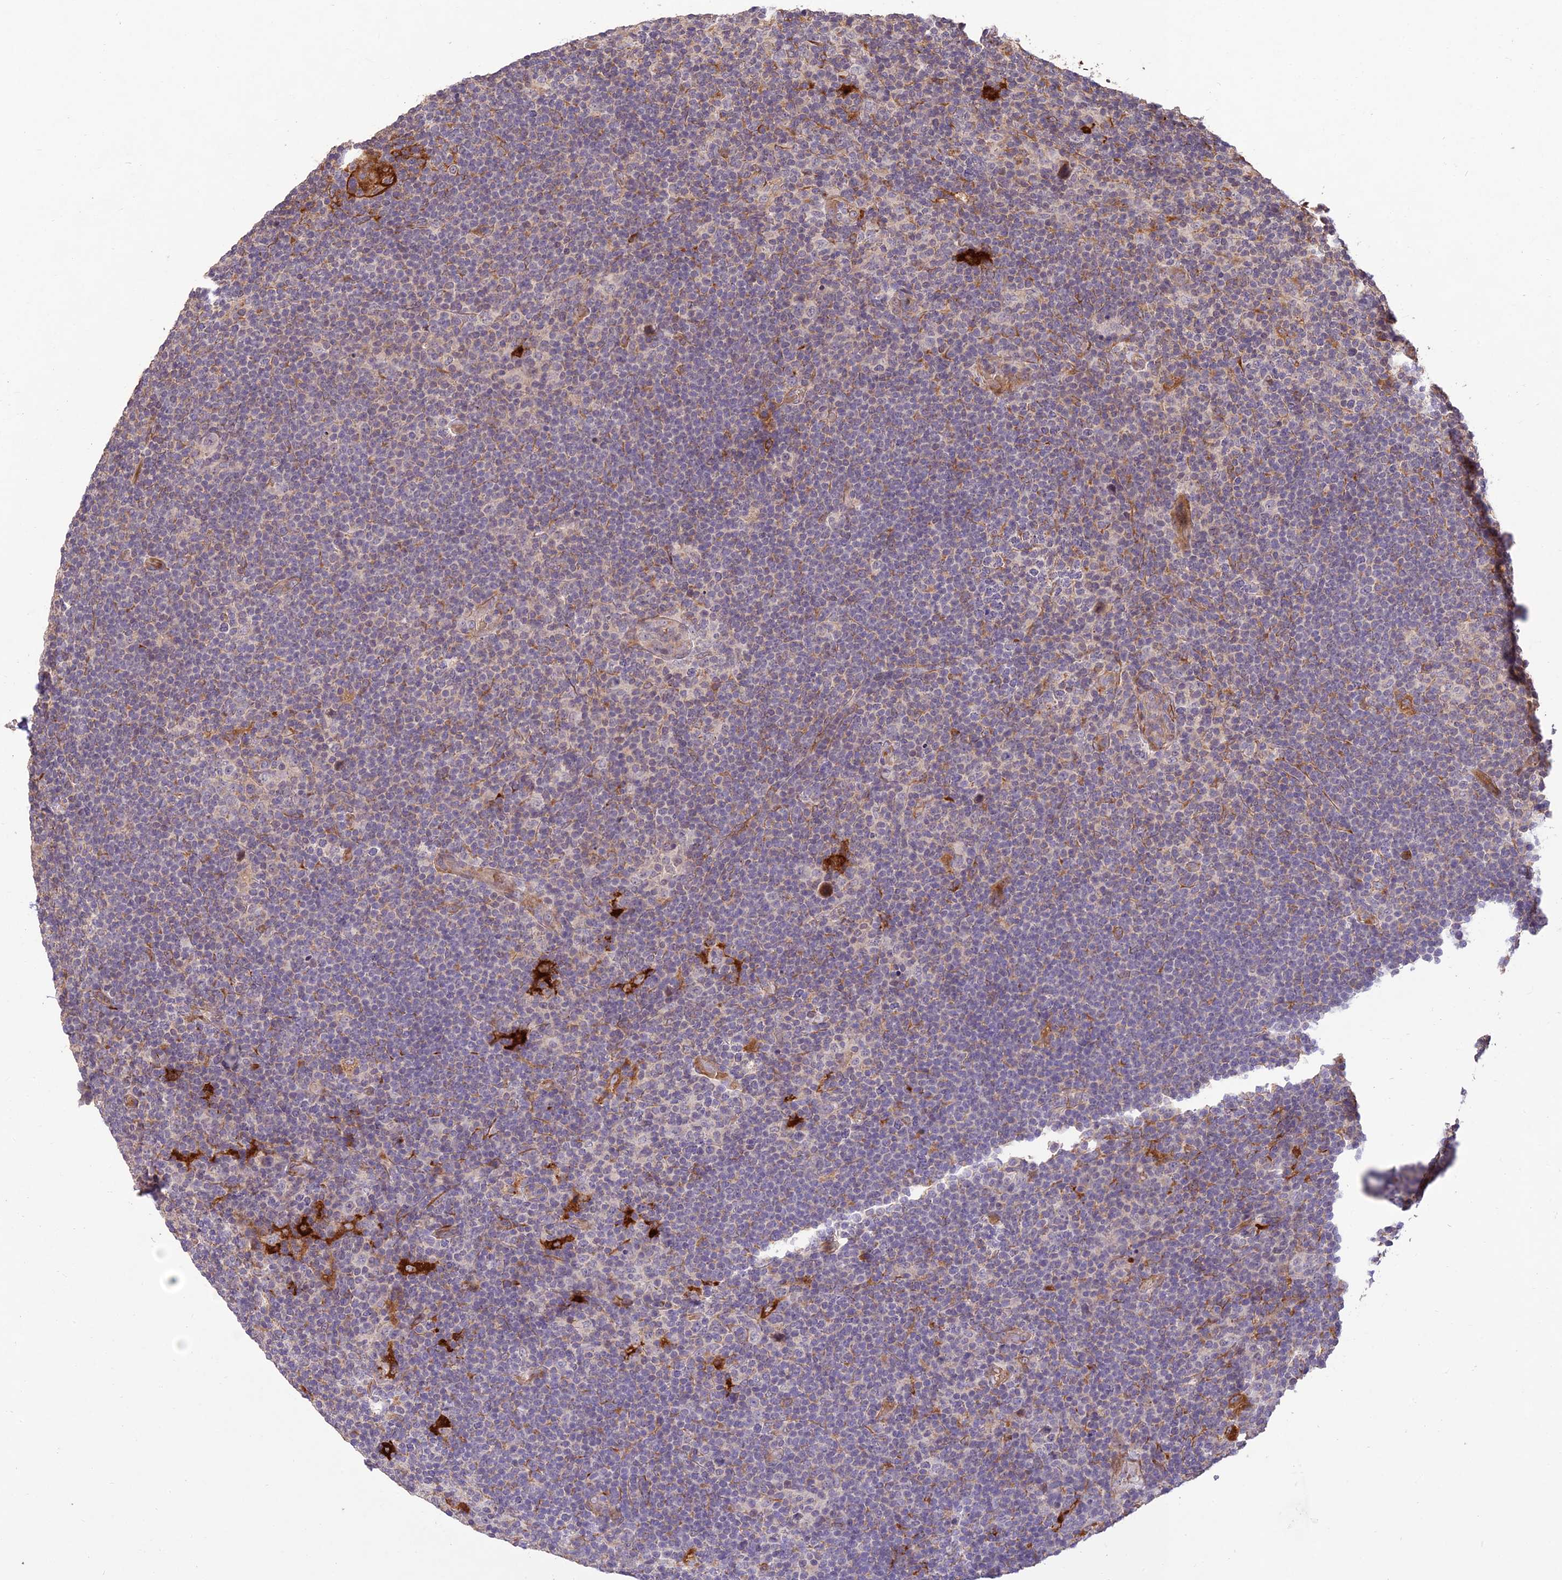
{"staining": {"intensity": "negative", "quantity": "none", "location": "none"}, "tissue": "lymphoma", "cell_type": "Tumor cells", "image_type": "cancer", "snomed": [{"axis": "morphology", "description": "Hodgkin's disease, NOS"}, {"axis": "topography", "description": "Lymph node"}], "caption": "High power microscopy histopathology image of an immunohistochemistry (IHC) image of Hodgkin's disease, revealing no significant expression in tumor cells.", "gene": "PPP1R11", "patient": {"sex": "female", "age": 57}}